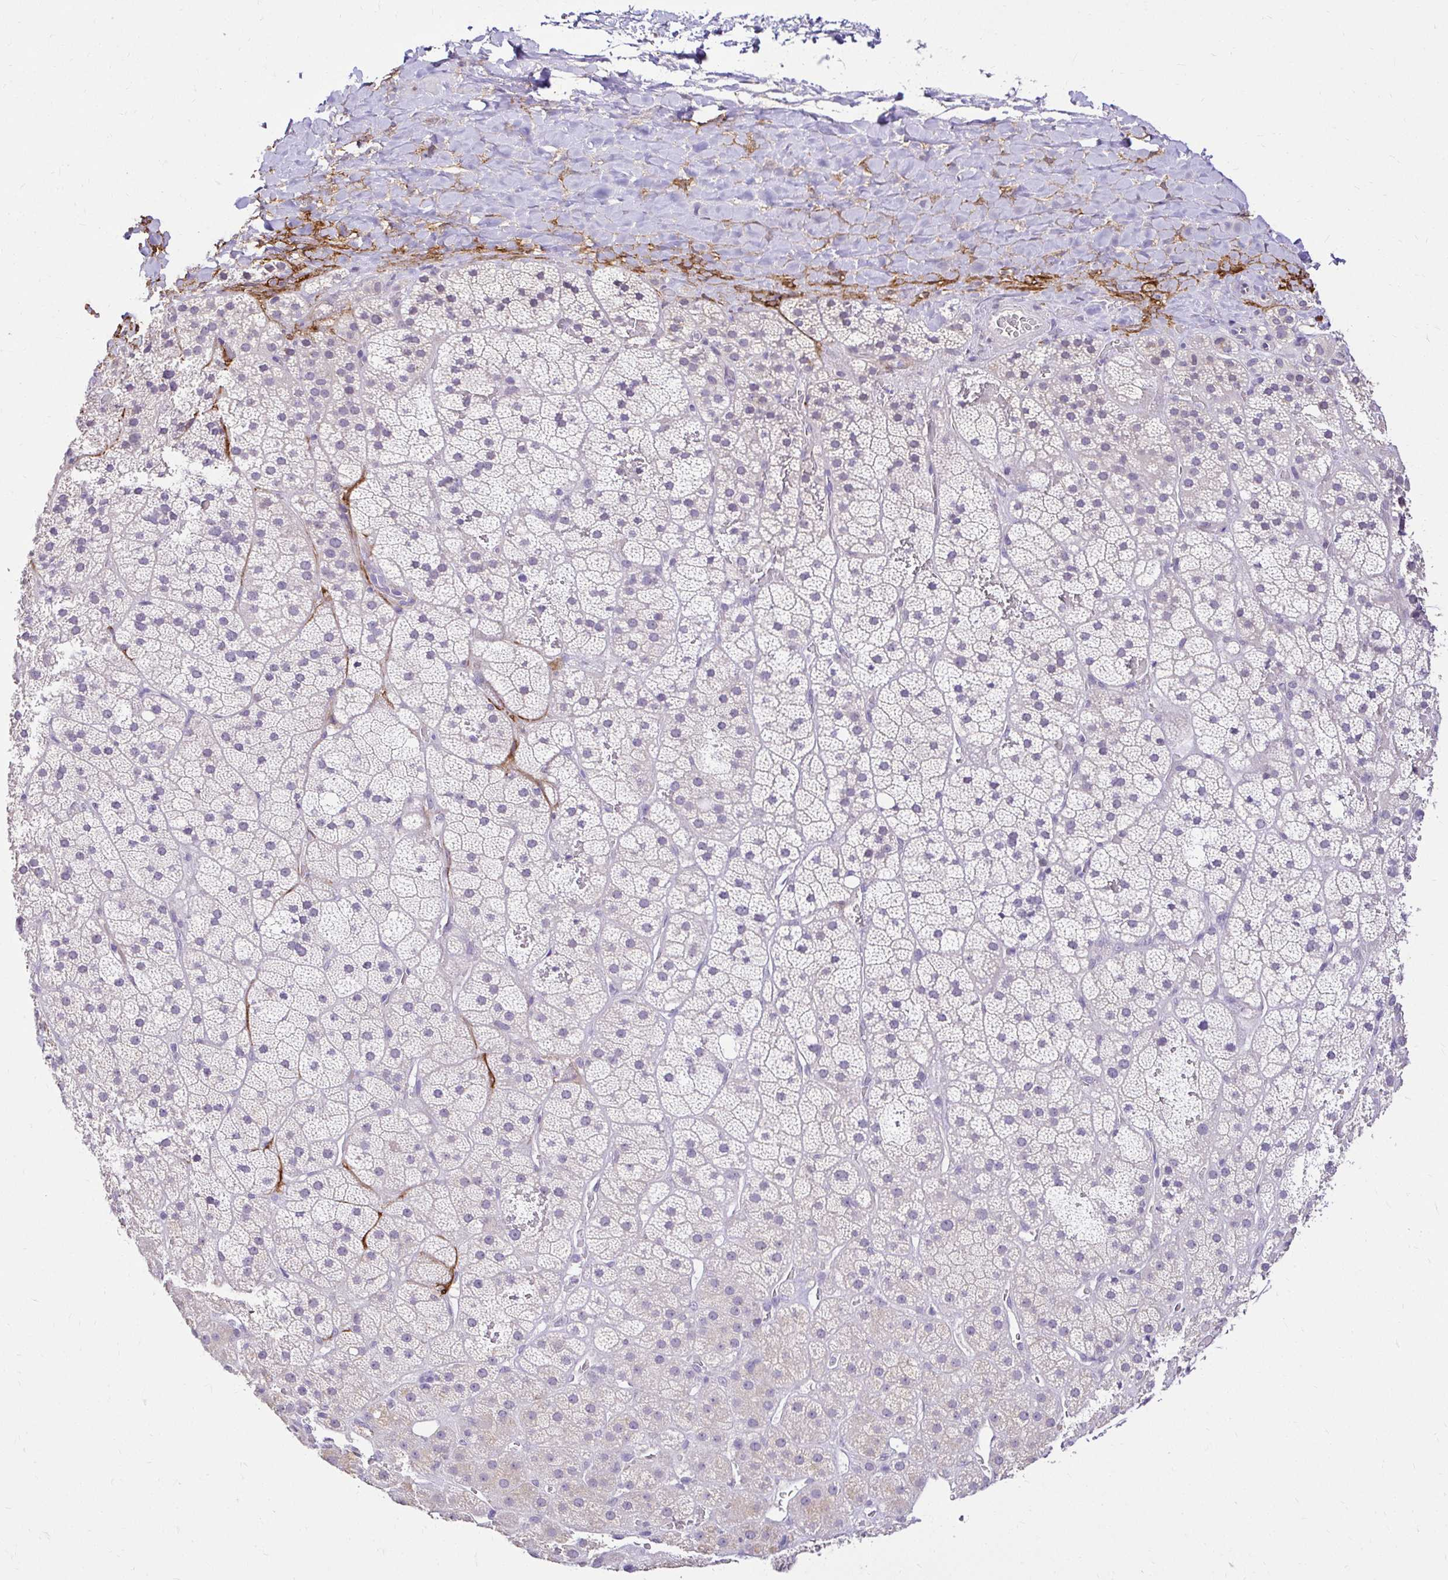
{"staining": {"intensity": "weak", "quantity": "<25%", "location": "cytoplasmic/membranous"}, "tissue": "adrenal gland", "cell_type": "Glandular cells", "image_type": "normal", "snomed": [{"axis": "morphology", "description": "Normal tissue, NOS"}, {"axis": "topography", "description": "Adrenal gland"}], "caption": "DAB (3,3'-diaminobenzidine) immunohistochemical staining of normal adrenal gland displays no significant staining in glandular cells.", "gene": "KIAA1210", "patient": {"sex": "male", "age": 57}}